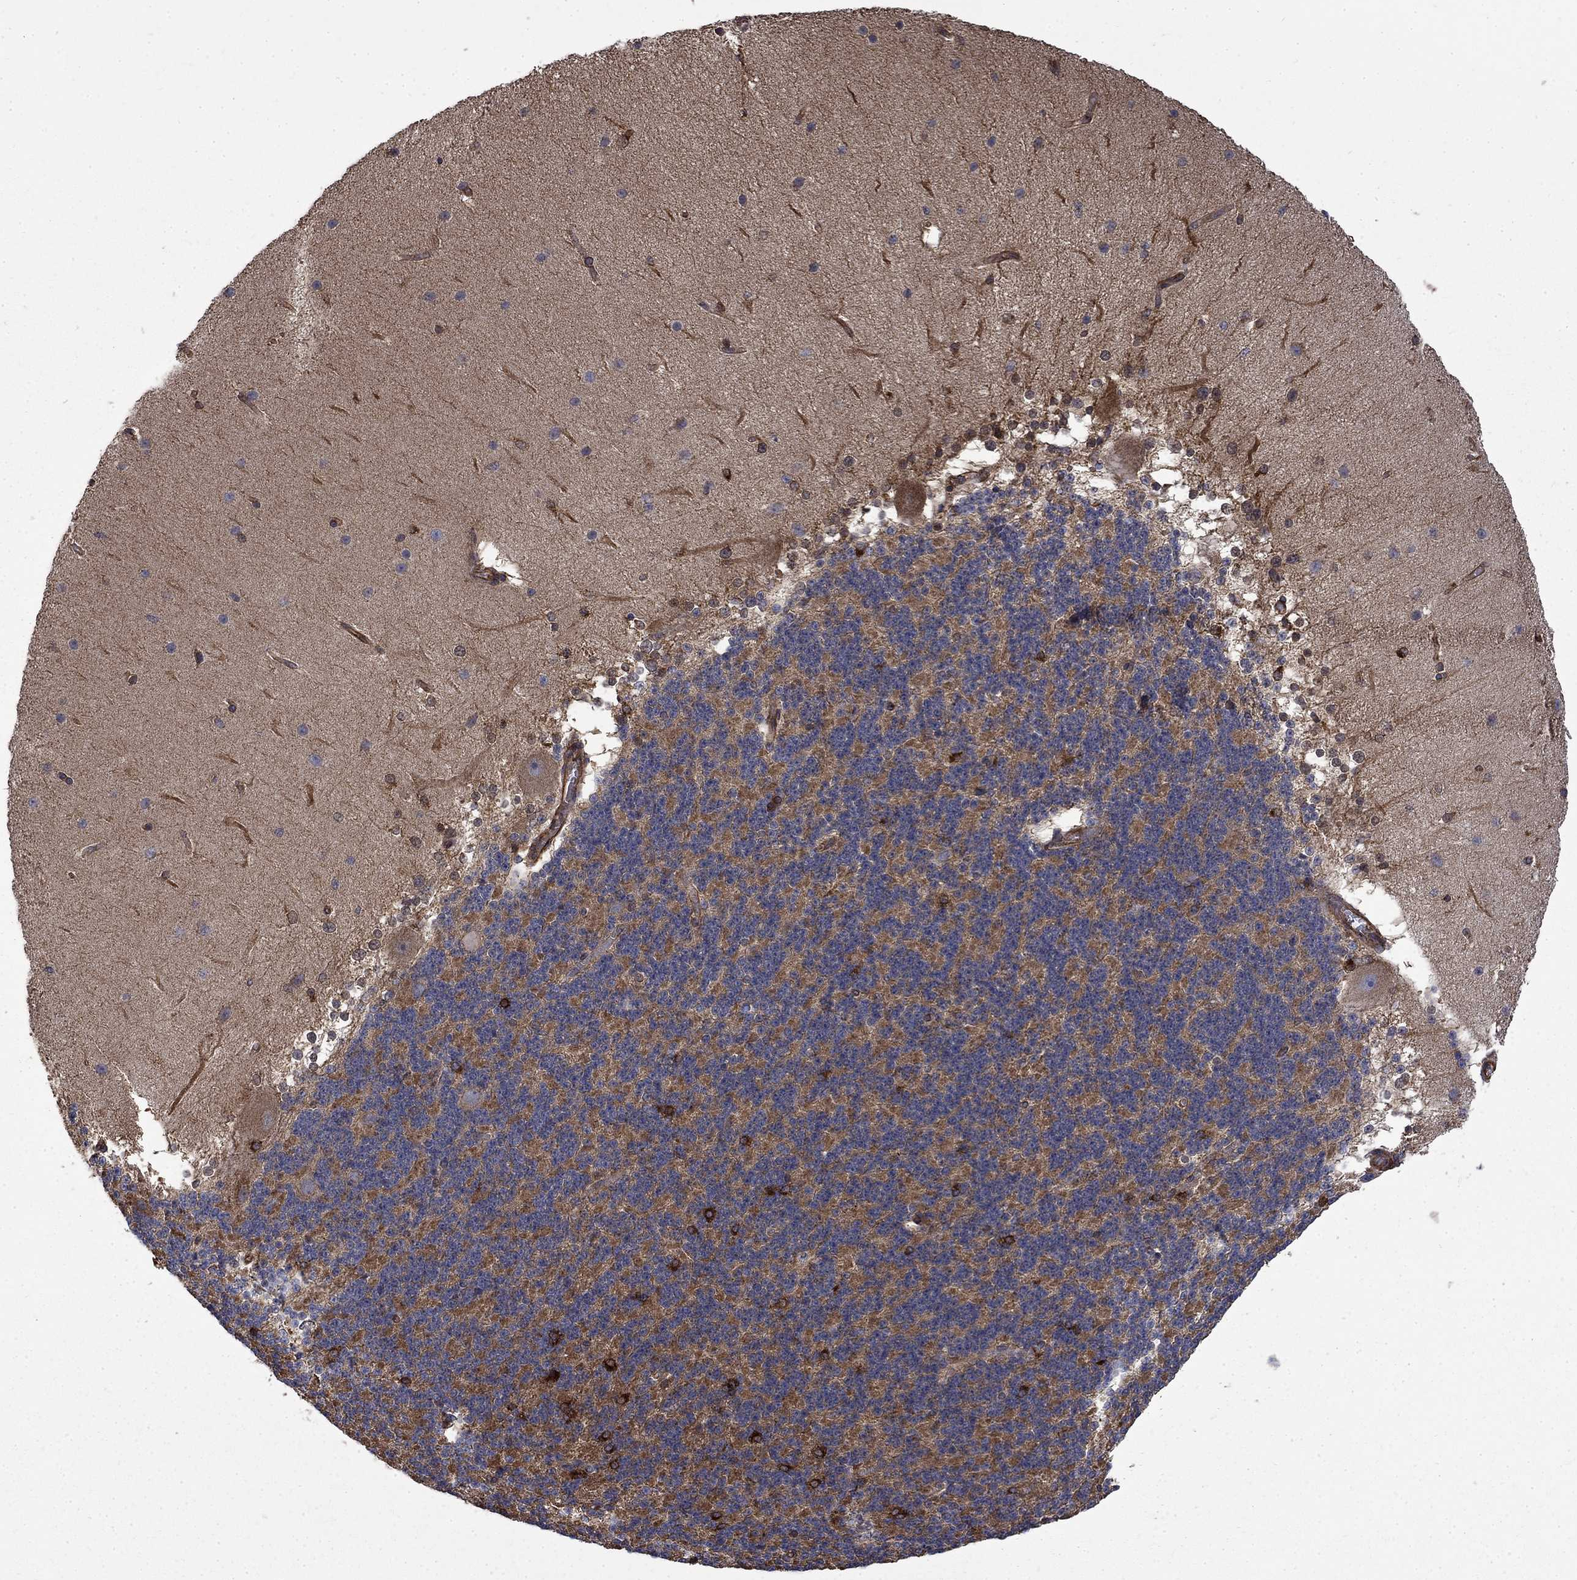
{"staining": {"intensity": "strong", "quantity": "<25%", "location": "cytoplasmic/membranous"}, "tissue": "cerebellum", "cell_type": "Cells in granular layer", "image_type": "normal", "snomed": [{"axis": "morphology", "description": "Normal tissue, NOS"}, {"axis": "topography", "description": "Cerebellum"}], "caption": "Immunohistochemical staining of unremarkable cerebellum displays strong cytoplasmic/membranous protein positivity in approximately <25% of cells in granular layer.", "gene": "CUTC", "patient": {"sex": "female", "age": 19}}